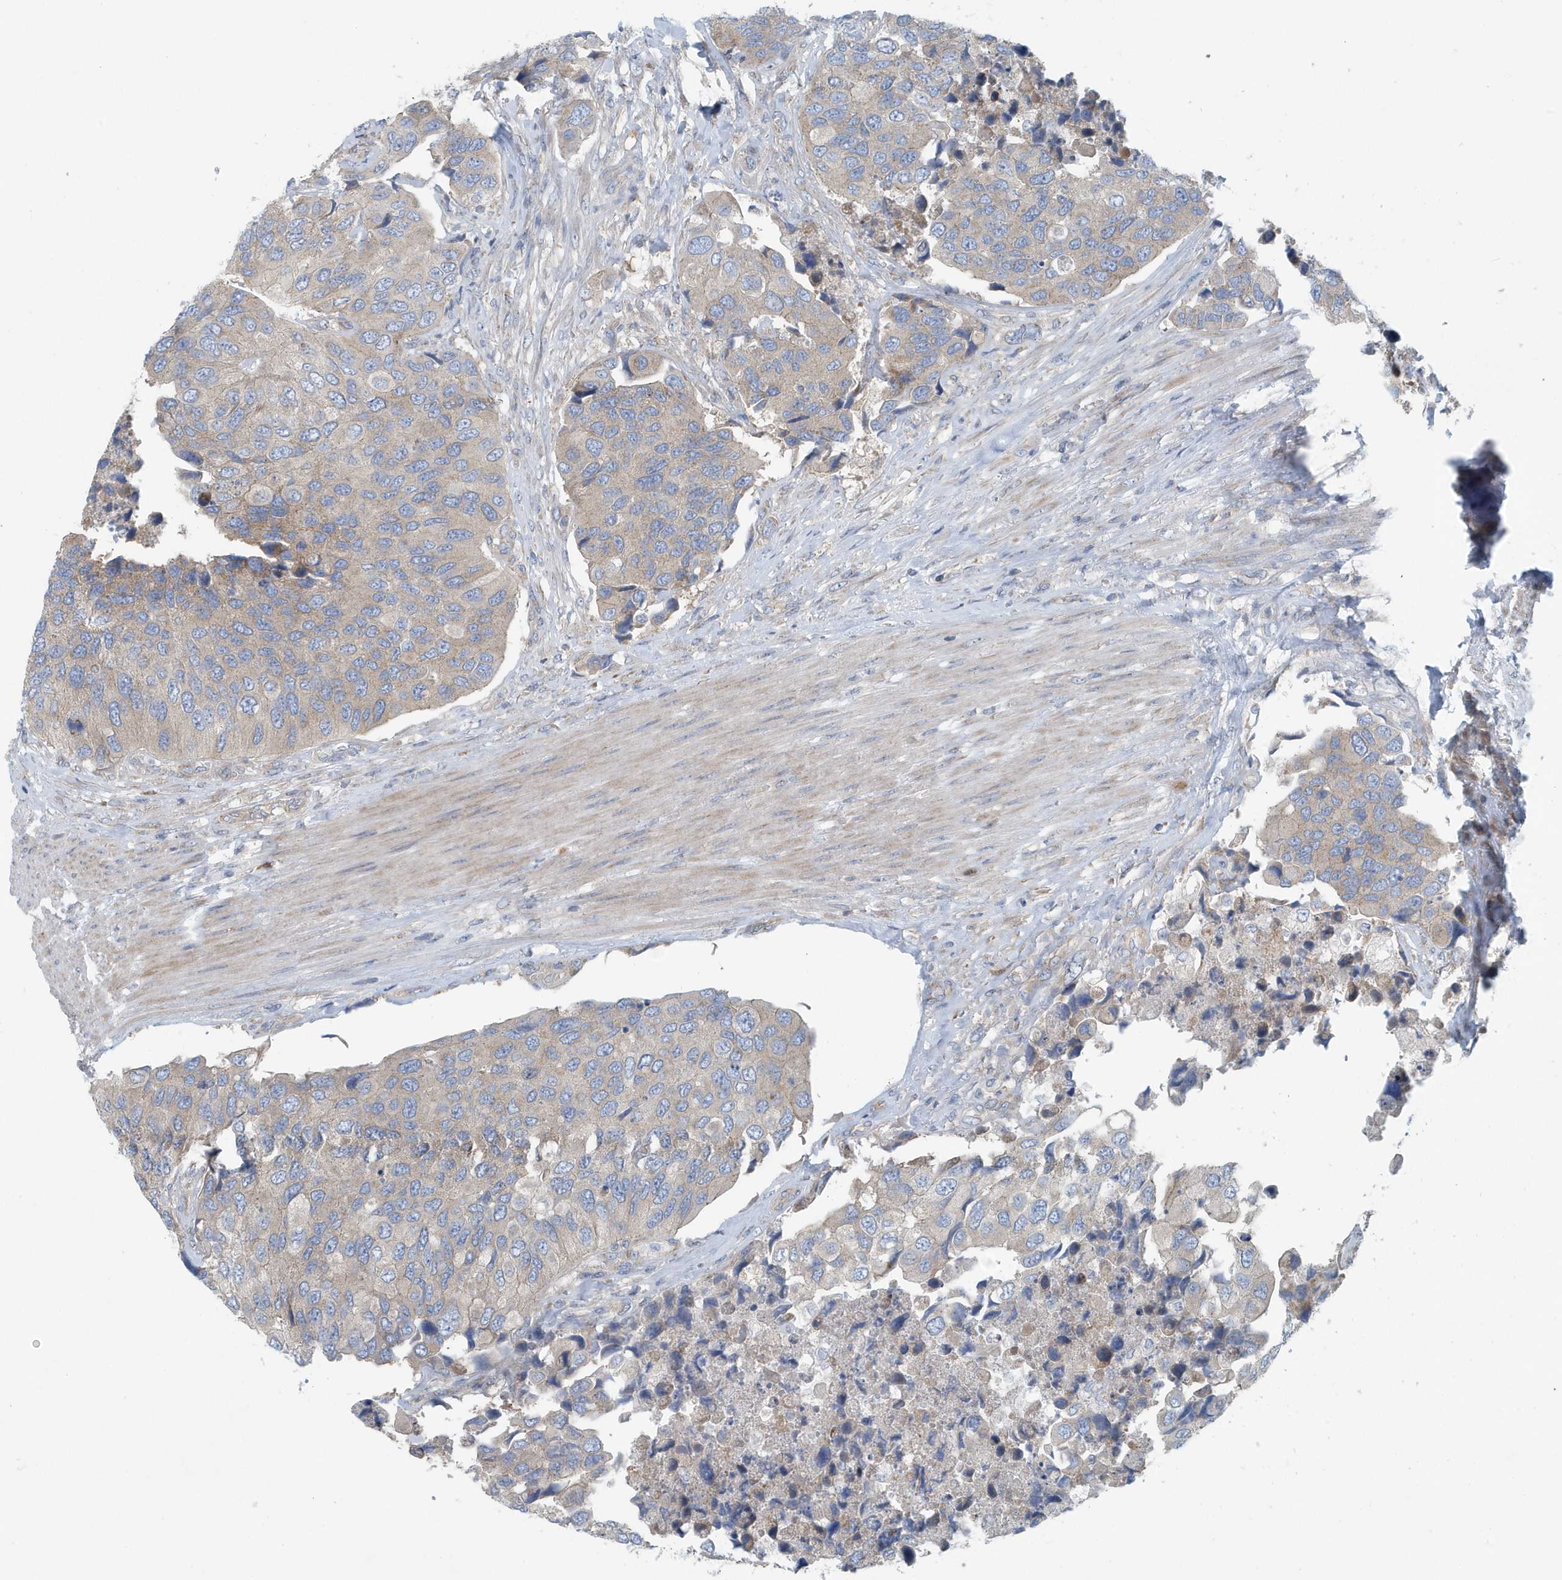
{"staining": {"intensity": "weak", "quantity": "<25%", "location": "cytoplasmic/membranous"}, "tissue": "urothelial cancer", "cell_type": "Tumor cells", "image_type": "cancer", "snomed": [{"axis": "morphology", "description": "Urothelial carcinoma, High grade"}, {"axis": "topography", "description": "Urinary bladder"}], "caption": "The IHC photomicrograph has no significant positivity in tumor cells of urothelial carcinoma (high-grade) tissue.", "gene": "PPM1M", "patient": {"sex": "male", "age": 74}}